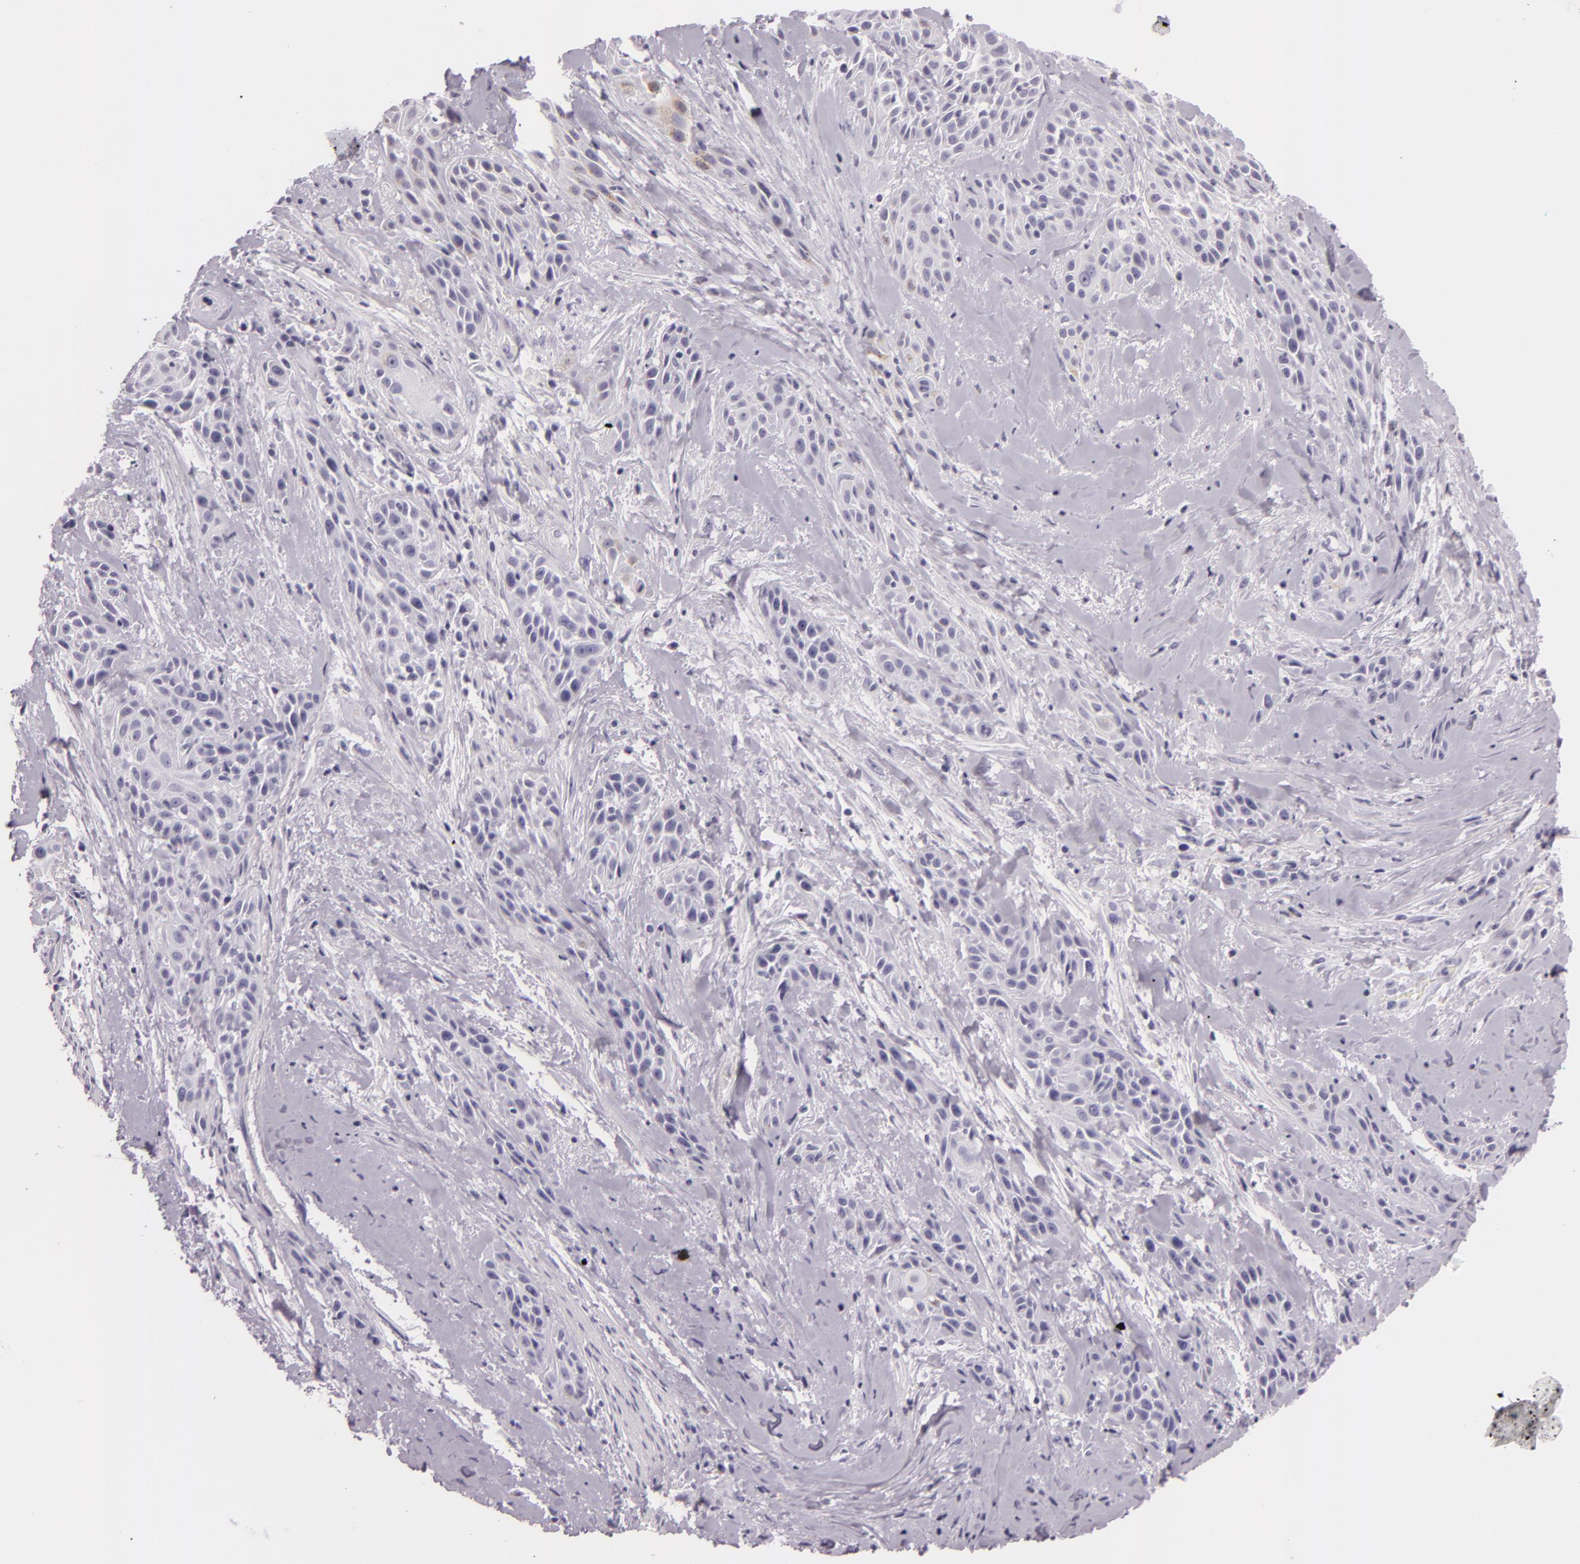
{"staining": {"intensity": "negative", "quantity": "none", "location": "none"}, "tissue": "skin cancer", "cell_type": "Tumor cells", "image_type": "cancer", "snomed": [{"axis": "morphology", "description": "Squamous cell carcinoma, NOS"}, {"axis": "topography", "description": "Skin"}, {"axis": "topography", "description": "Anal"}], "caption": "The photomicrograph reveals no significant positivity in tumor cells of skin cancer.", "gene": "DLG4", "patient": {"sex": "male", "age": 64}}